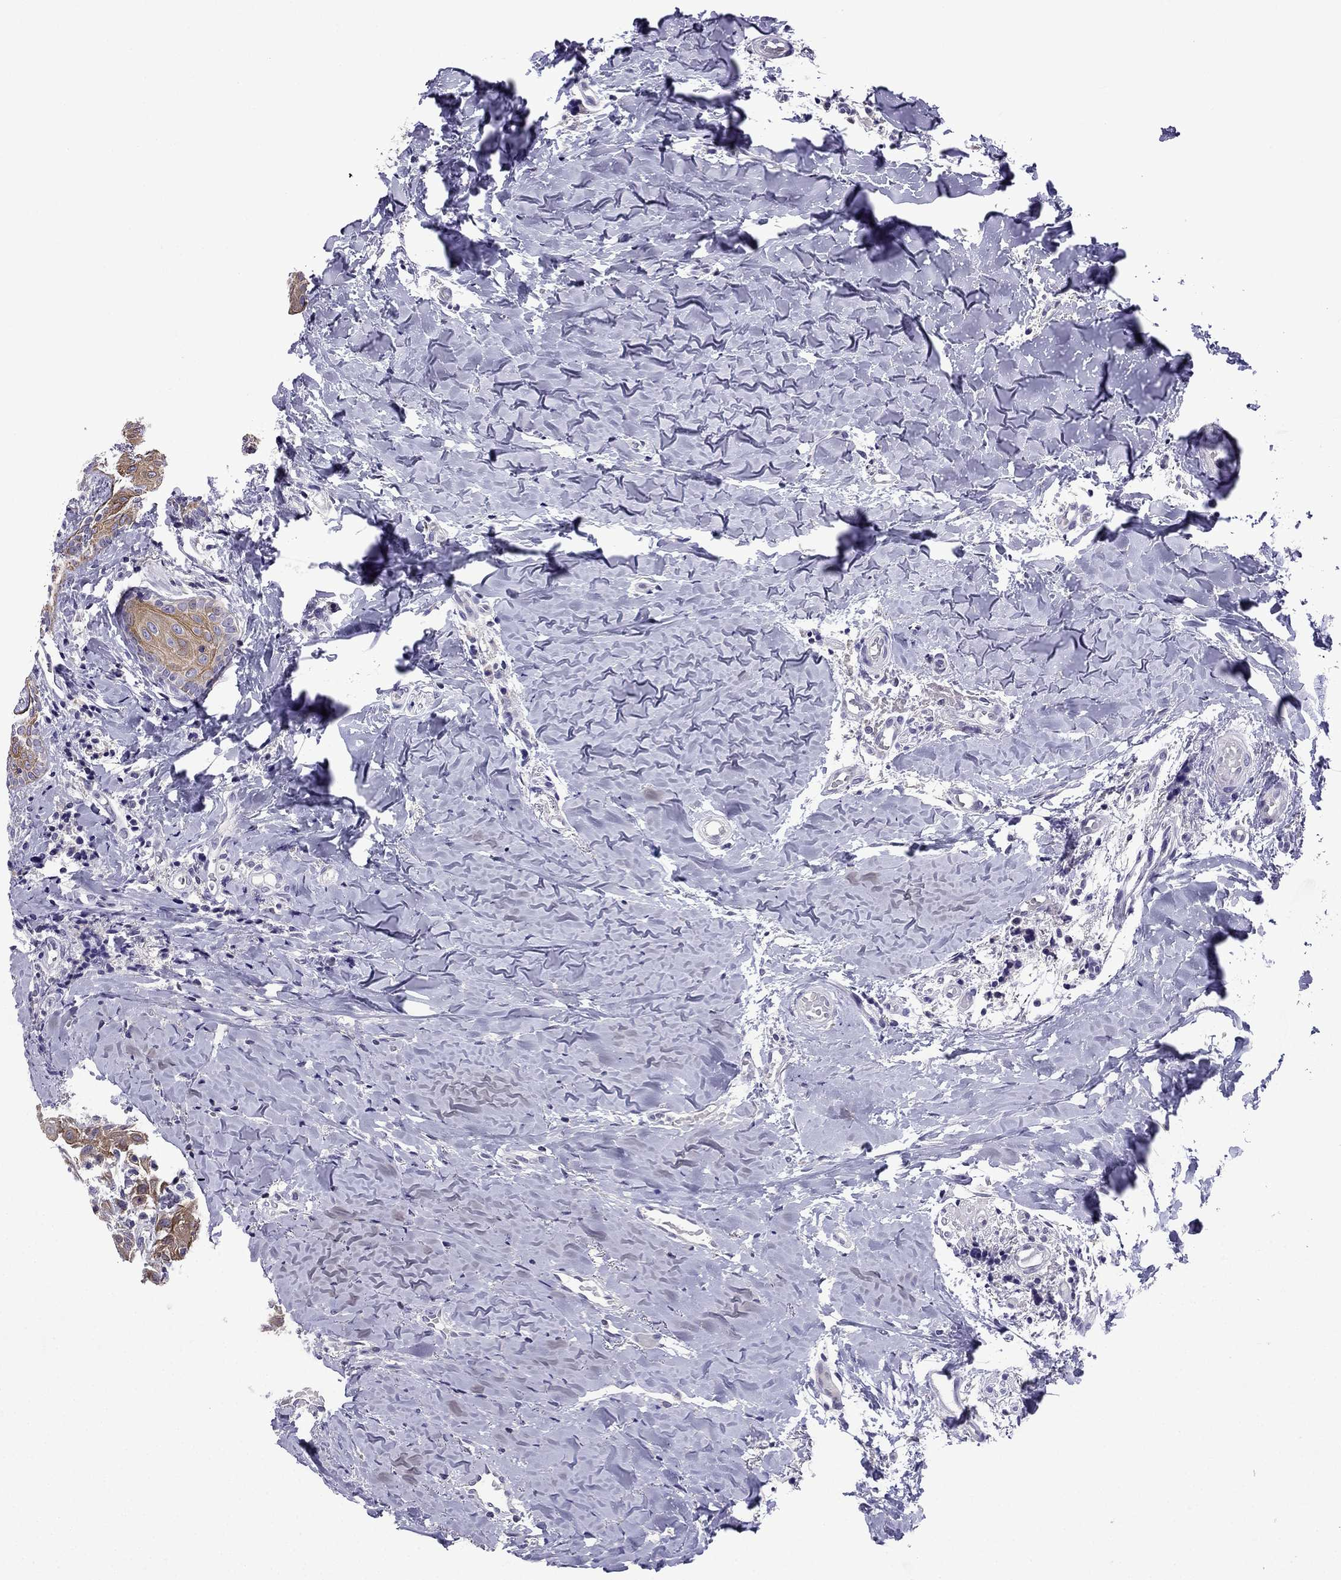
{"staining": {"intensity": "moderate", "quantity": ">75%", "location": "cytoplasmic/membranous"}, "tissue": "head and neck cancer", "cell_type": "Tumor cells", "image_type": "cancer", "snomed": [{"axis": "morphology", "description": "Normal tissue, NOS"}, {"axis": "morphology", "description": "Squamous cell carcinoma, NOS"}, {"axis": "topography", "description": "Oral tissue"}, {"axis": "topography", "description": "Salivary gland"}, {"axis": "topography", "description": "Head-Neck"}], "caption": "Human head and neck squamous cell carcinoma stained with a protein marker shows moderate staining in tumor cells.", "gene": "TTN", "patient": {"sex": "female", "age": 62}}